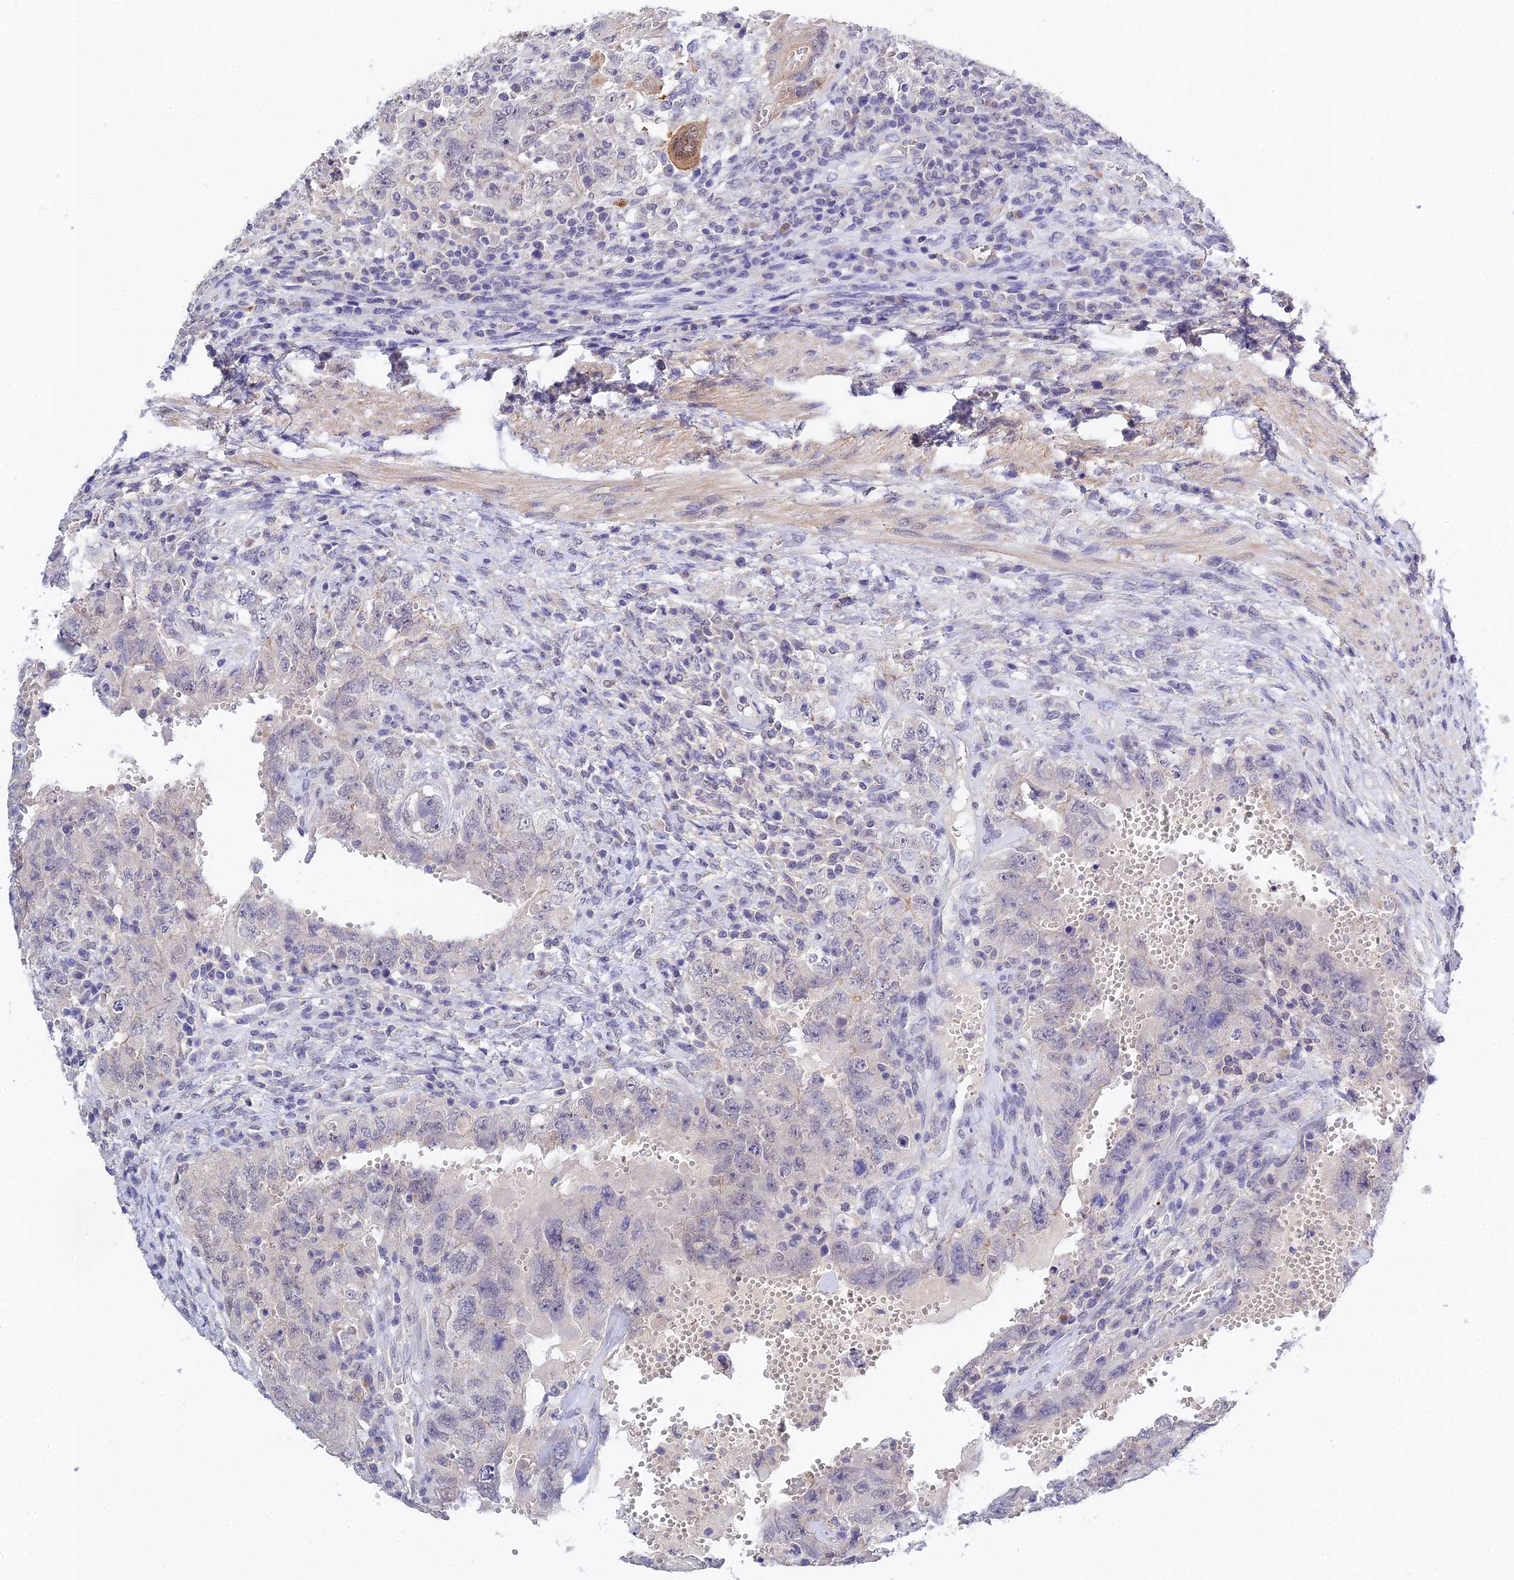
{"staining": {"intensity": "negative", "quantity": "none", "location": "none"}, "tissue": "testis cancer", "cell_type": "Tumor cells", "image_type": "cancer", "snomed": [{"axis": "morphology", "description": "Carcinoma, Embryonal, NOS"}, {"axis": "topography", "description": "Testis"}], "caption": "The IHC micrograph has no significant positivity in tumor cells of testis embryonal carcinoma tissue.", "gene": "HOXB1", "patient": {"sex": "male", "age": 26}}